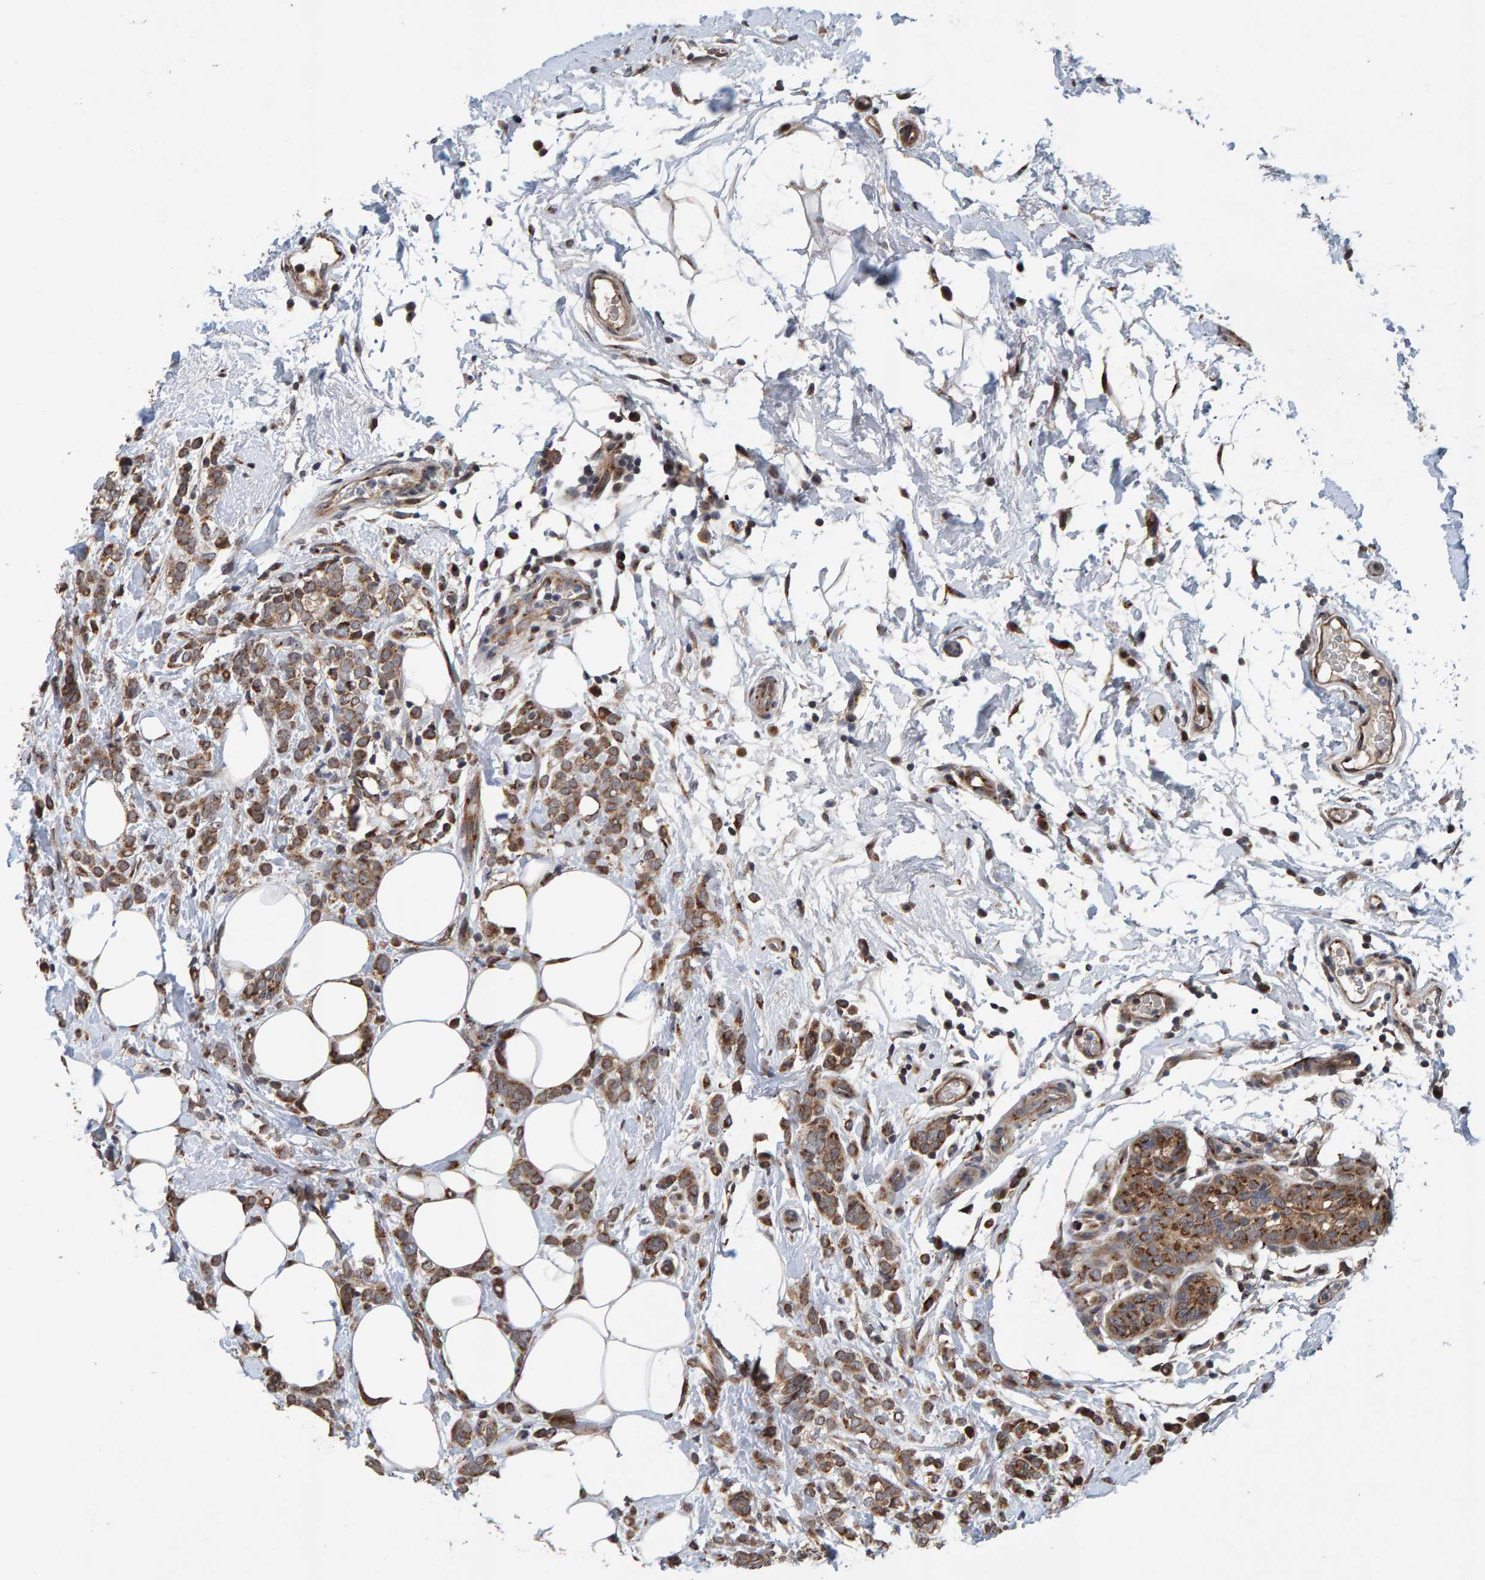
{"staining": {"intensity": "moderate", "quantity": ">75%", "location": "cytoplasmic/membranous"}, "tissue": "breast cancer", "cell_type": "Tumor cells", "image_type": "cancer", "snomed": [{"axis": "morphology", "description": "Lobular carcinoma"}, {"axis": "topography", "description": "Breast"}], "caption": "Breast lobular carcinoma stained with a brown dye demonstrates moderate cytoplasmic/membranous positive staining in approximately >75% of tumor cells.", "gene": "CCDC25", "patient": {"sex": "female", "age": 50}}